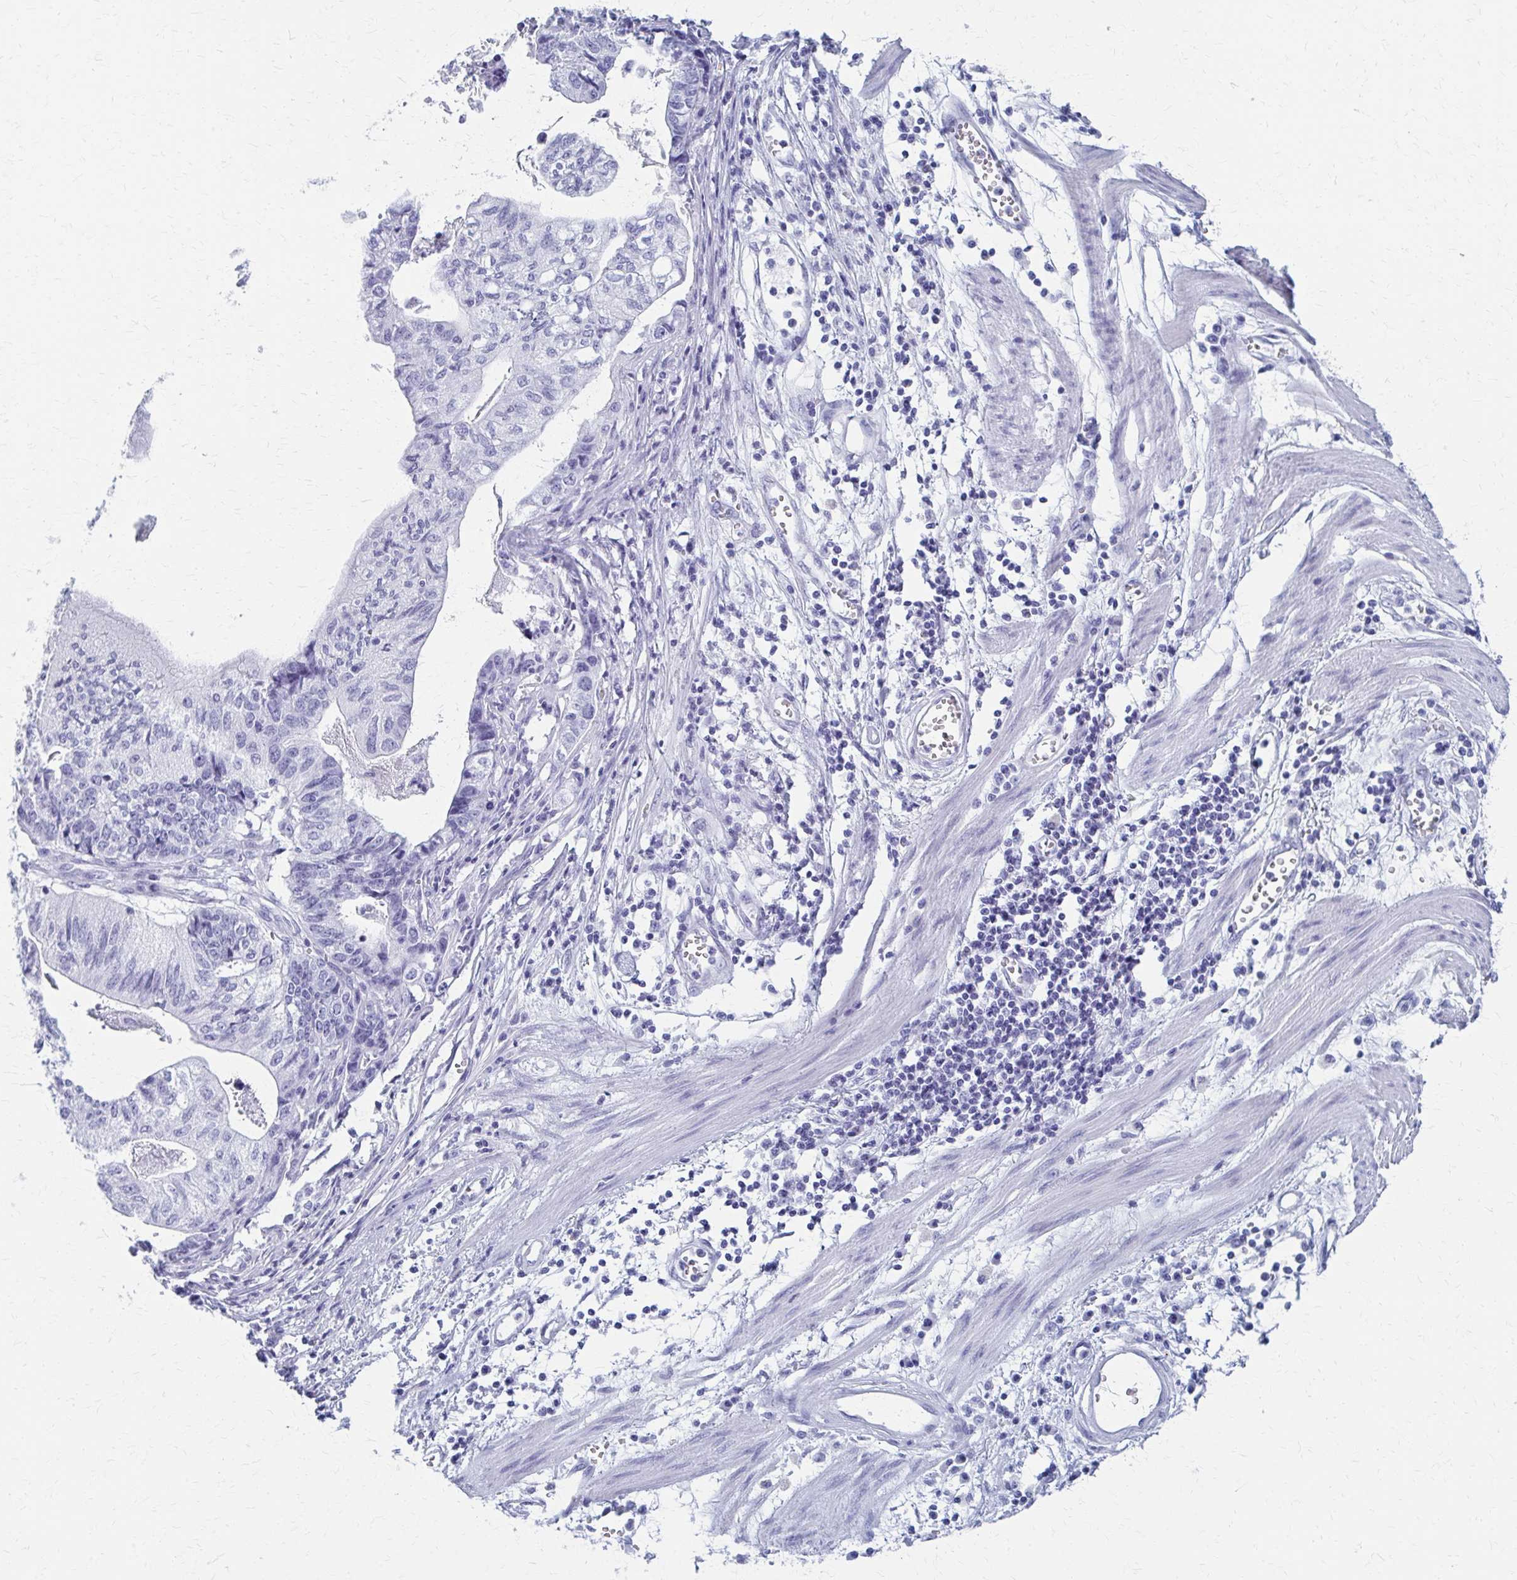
{"staining": {"intensity": "negative", "quantity": "none", "location": "none"}, "tissue": "stomach cancer", "cell_type": "Tumor cells", "image_type": "cancer", "snomed": [{"axis": "morphology", "description": "Adenocarcinoma, NOS"}, {"axis": "topography", "description": "Stomach, upper"}], "caption": "IHC image of human stomach adenocarcinoma stained for a protein (brown), which demonstrates no expression in tumor cells.", "gene": "CELF5", "patient": {"sex": "female", "age": 67}}